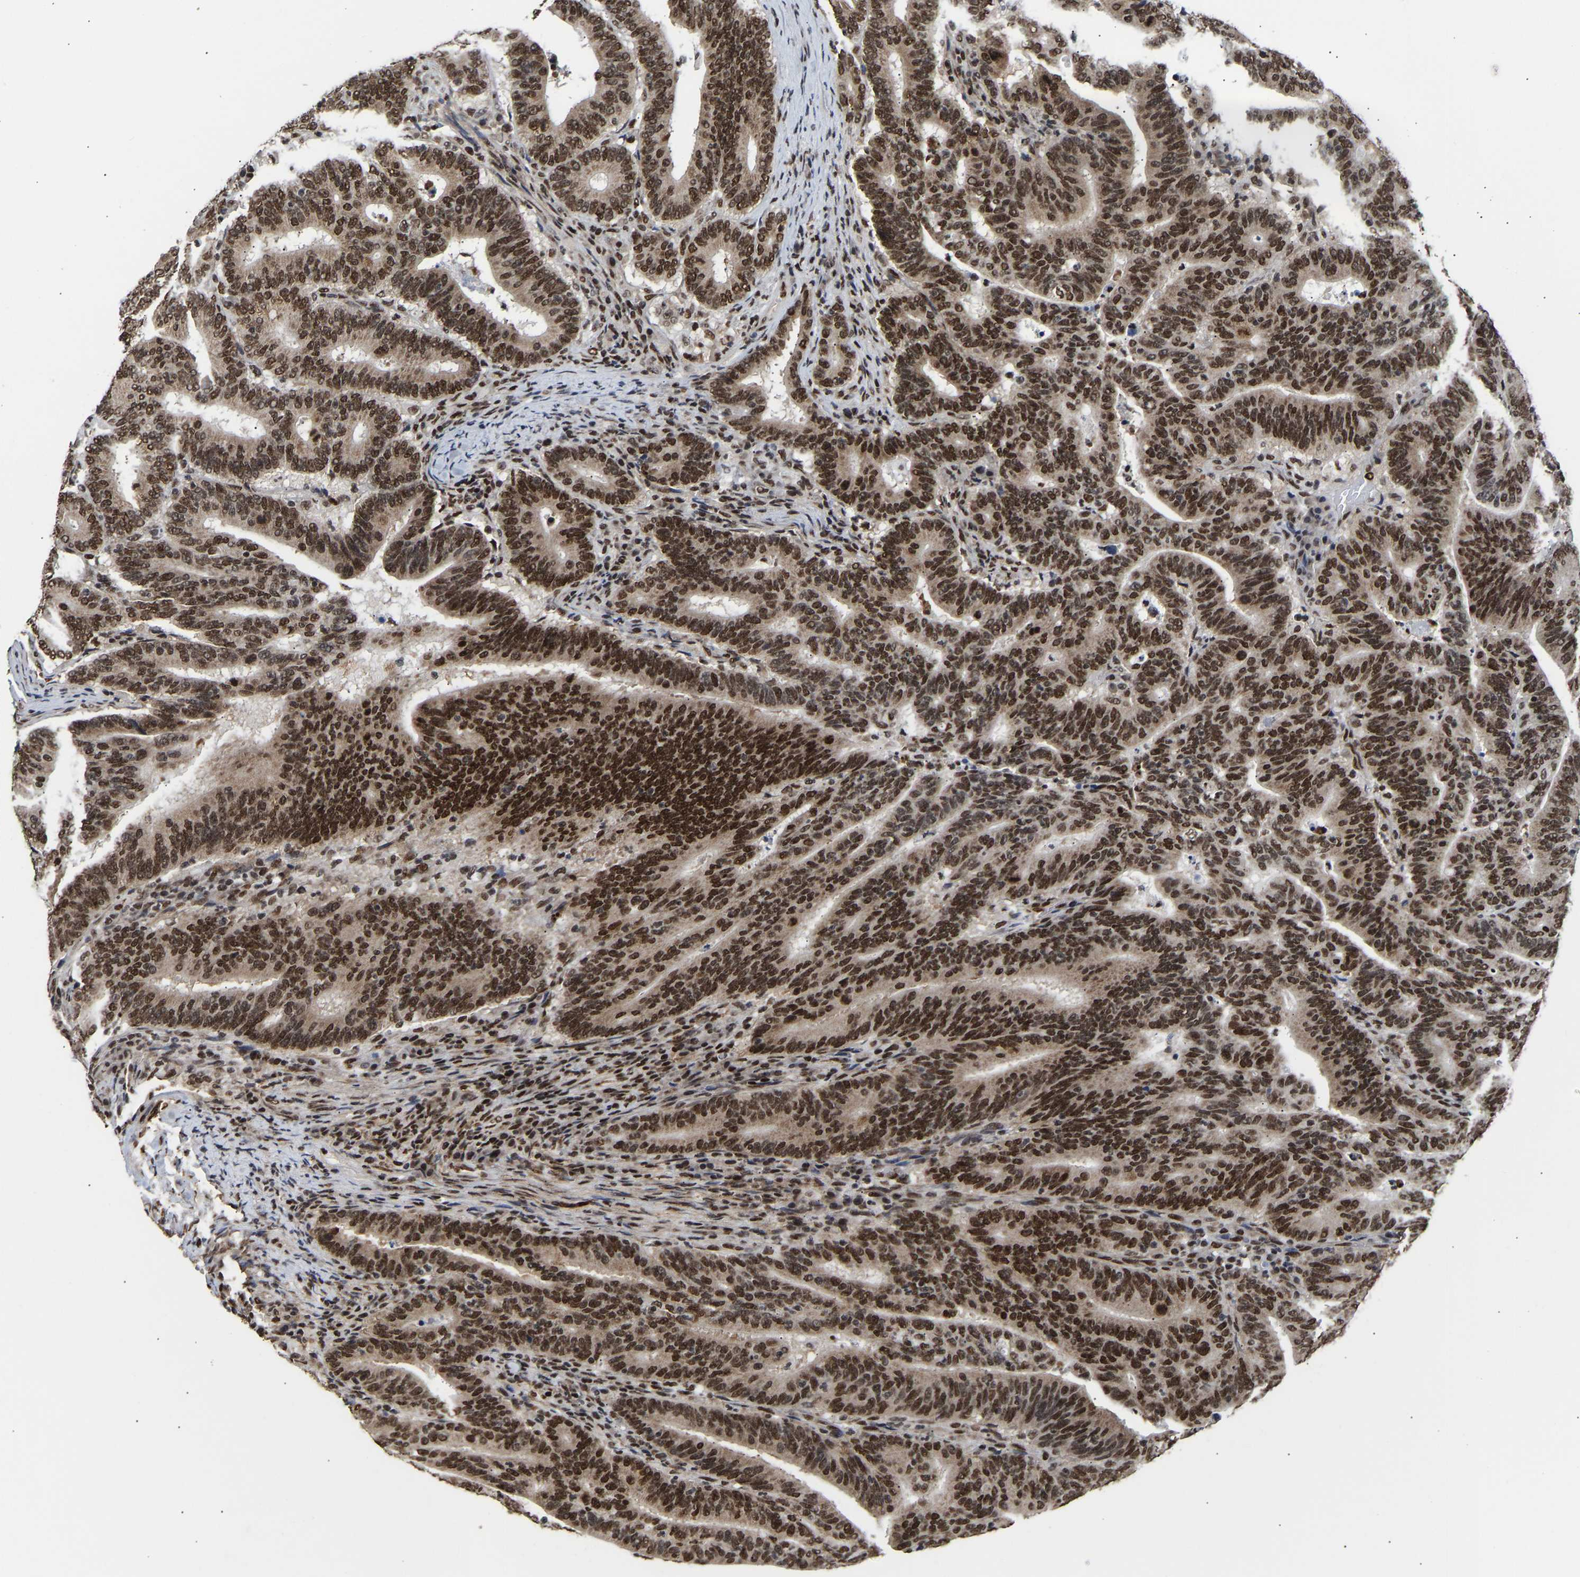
{"staining": {"intensity": "strong", "quantity": ">75%", "location": "cytoplasmic/membranous,nuclear"}, "tissue": "colorectal cancer", "cell_type": "Tumor cells", "image_type": "cancer", "snomed": [{"axis": "morphology", "description": "Adenocarcinoma, NOS"}, {"axis": "topography", "description": "Colon"}], "caption": "The immunohistochemical stain highlights strong cytoplasmic/membranous and nuclear expression in tumor cells of colorectal adenocarcinoma tissue.", "gene": "PSIP1", "patient": {"sex": "female", "age": 66}}